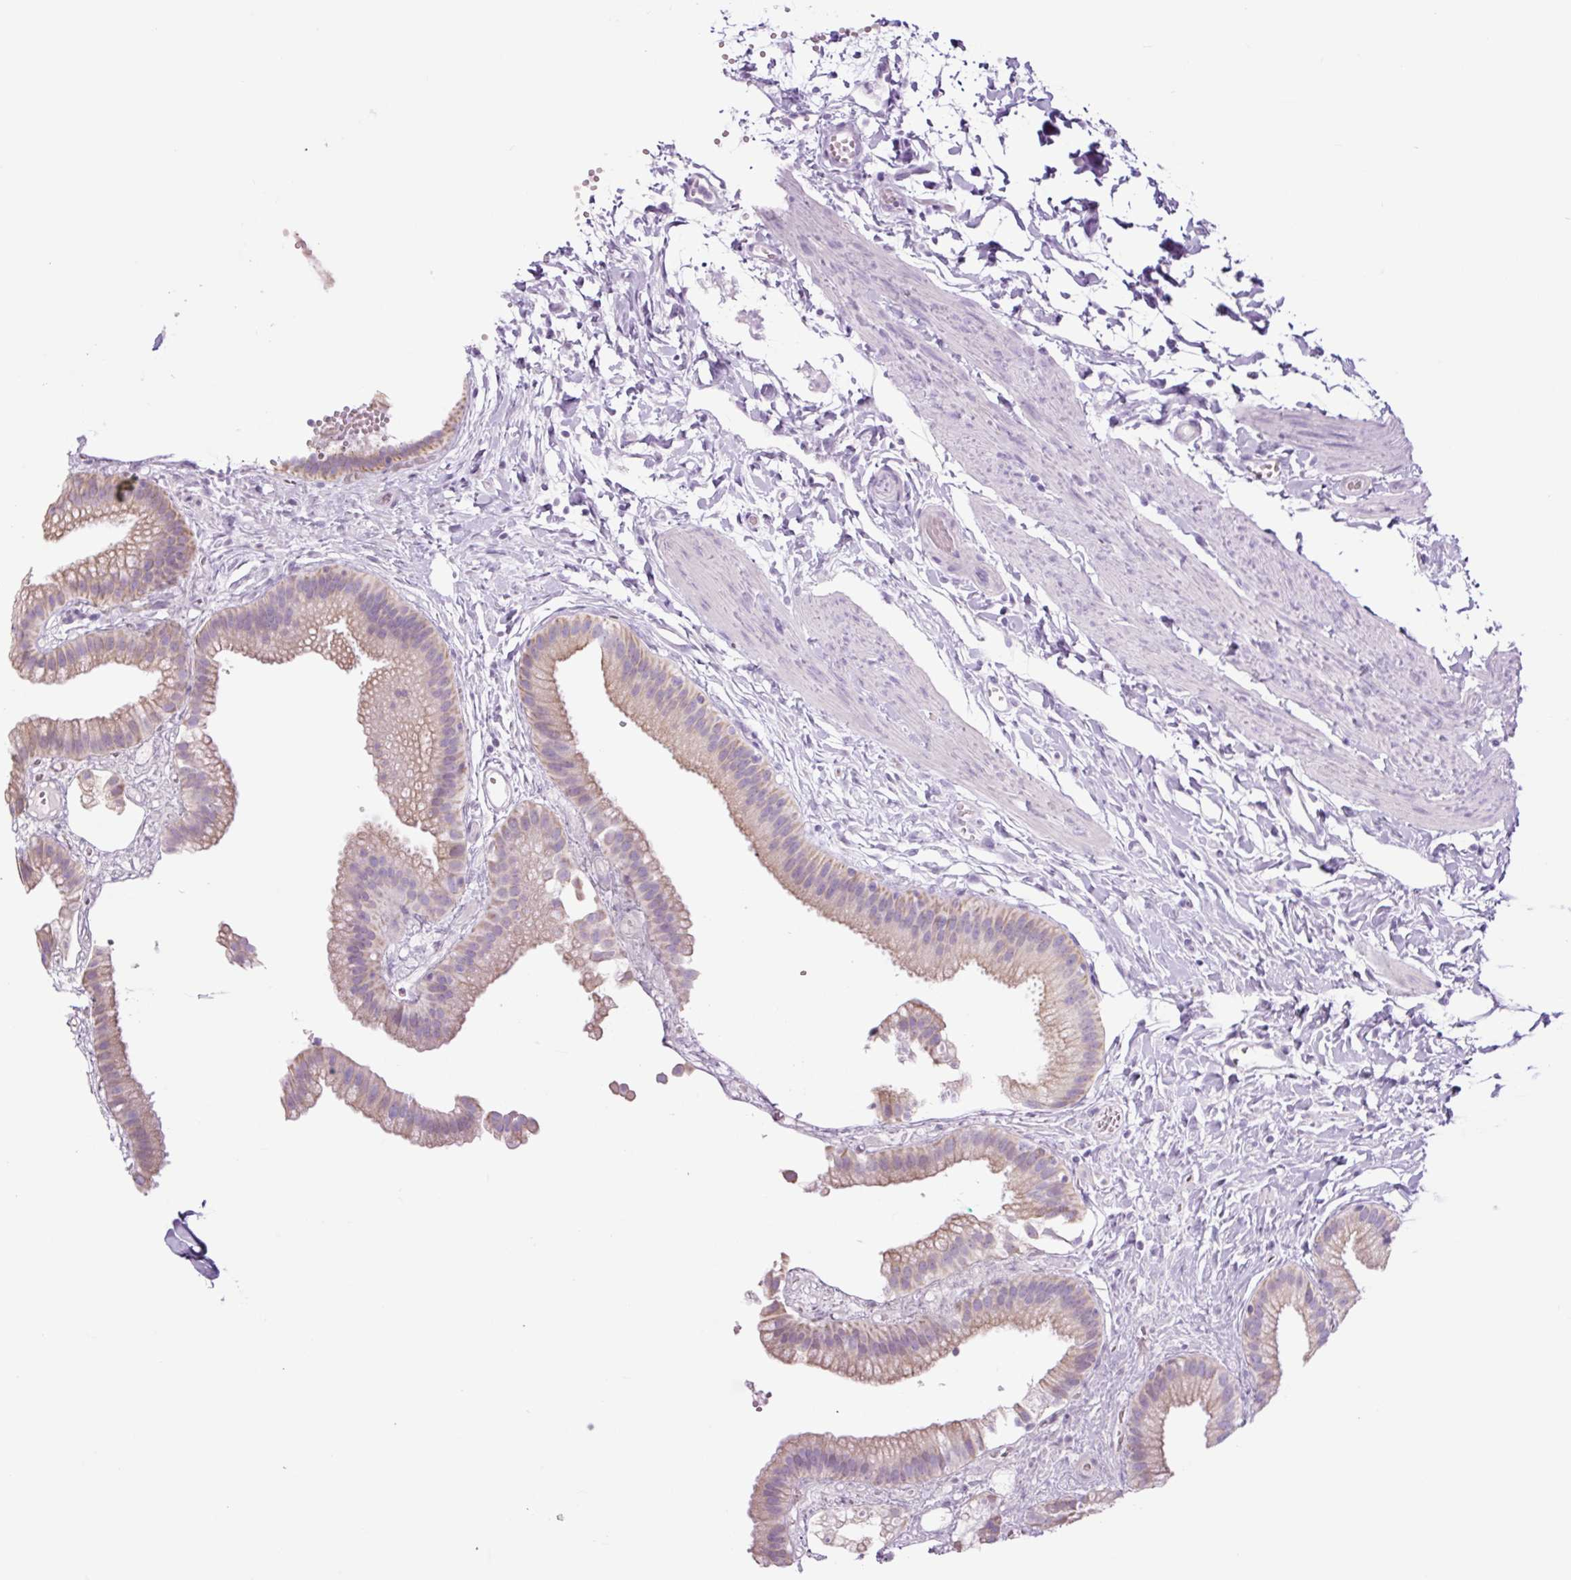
{"staining": {"intensity": "weak", "quantity": "25%-75%", "location": "cytoplasmic/membranous"}, "tissue": "gallbladder", "cell_type": "Glandular cells", "image_type": "normal", "snomed": [{"axis": "morphology", "description": "Normal tissue, NOS"}, {"axis": "topography", "description": "Gallbladder"}], "caption": "IHC image of benign human gallbladder stained for a protein (brown), which exhibits low levels of weak cytoplasmic/membranous expression in approximately 25%-75% of glandular cells.", "gene": "TFF2", "patient": {"sex": "female", "age": 63}}